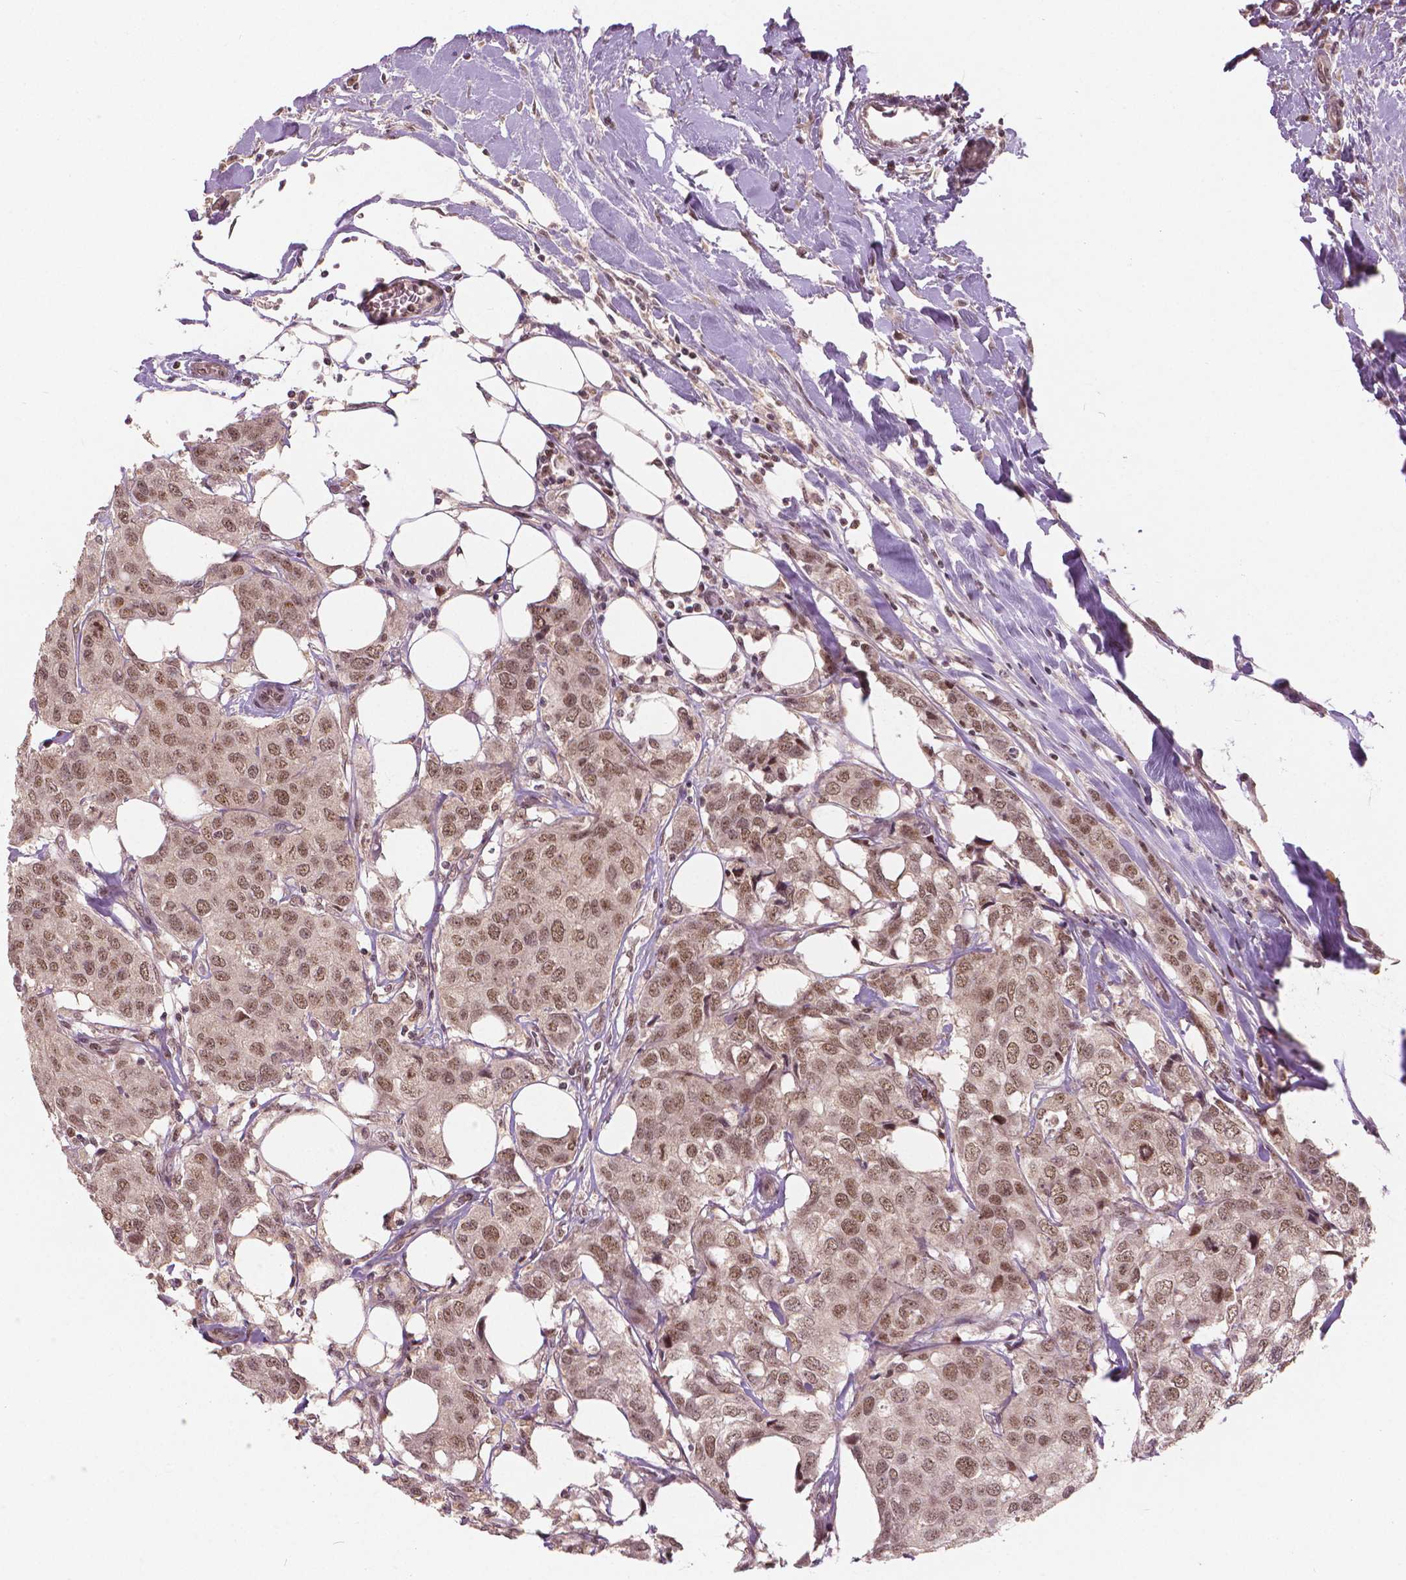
{"staining": {"intensity": "moderate", "quantity": ">75%", "location": "nuclear"}, "tissue": "breast cancer", "cell_type": "Tumor cells", "image_type": "cancer", "snomed": [{"axis": "morphology", "description": "Duct carcinoma"}, {"axis": "topography", "description": "Breast"}], "caption": "A histopathology image showing moderate nuclear staining in about >75% of tumor cells in breast cancer, as visualized by brown immunohistochemical staining.", "gene": "NSD2", "patient": {"sex": "female", "age": 80}}